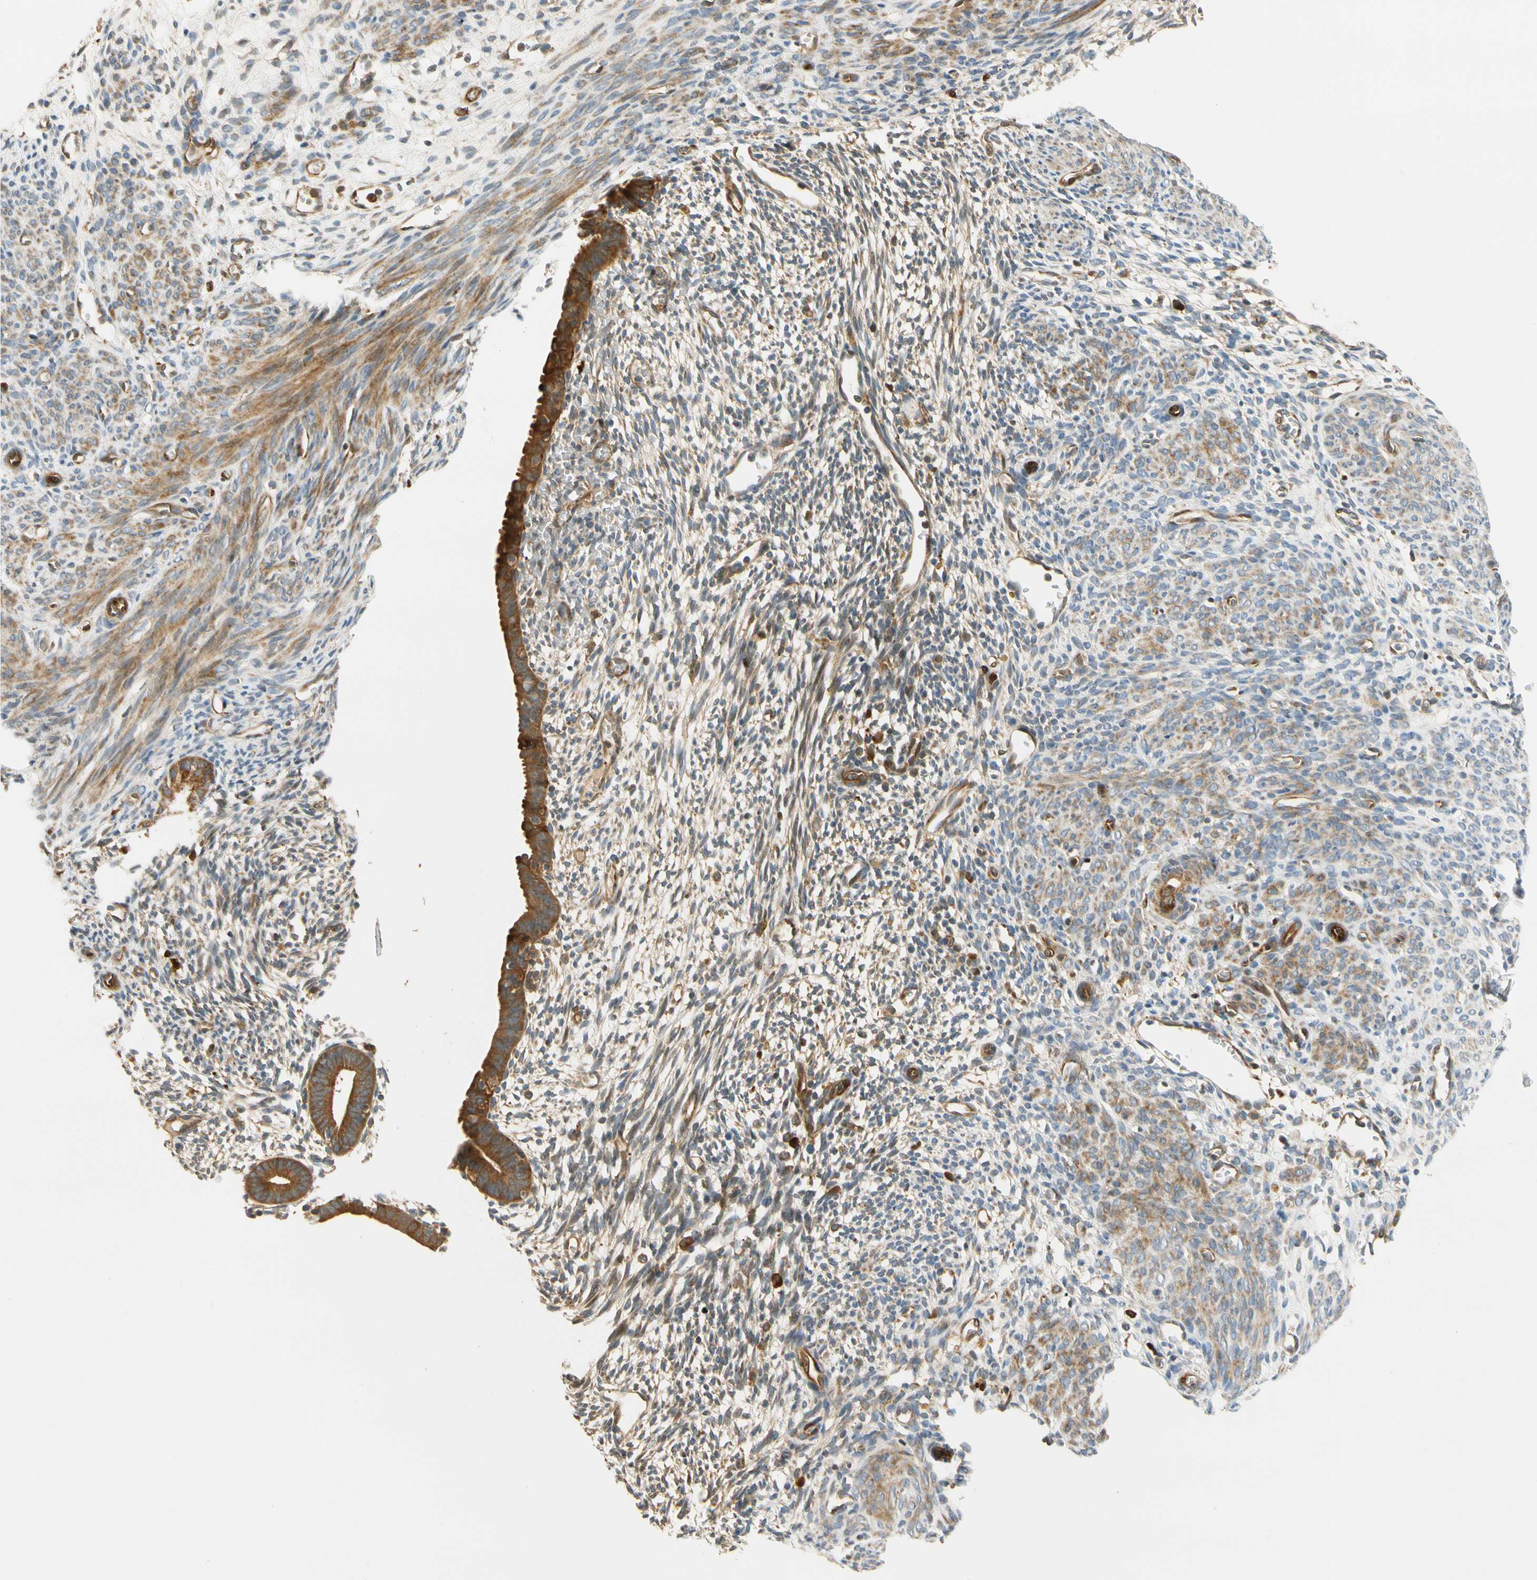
{"staining": {"intensity": "moderate", "quantity": "25%-75%", "location": "cytoplasmic/membranous"}, "tissue": "endometrium", "cell_type": "Cells in endometrial stroma", "image_type": "normal", "snomed": [{"axis": "morphology", "description": "Normal tissue, NOS"}, {"axis": "morphology", "description": "Atrophy, NOS"}, {"axis": "topography", "description": "Uterus"}, {"axis": "topography", "description": "Endometrium"}], "caption": "This photomicrograph displays immunohistochemistry staining of normal endometrium, with medium moderate cytoplasmic/membranous expression in about 25%-75% of cells in endometrial stroma.", "gene": "PARP14", "patient": {"sex": "female", "age": 68}}